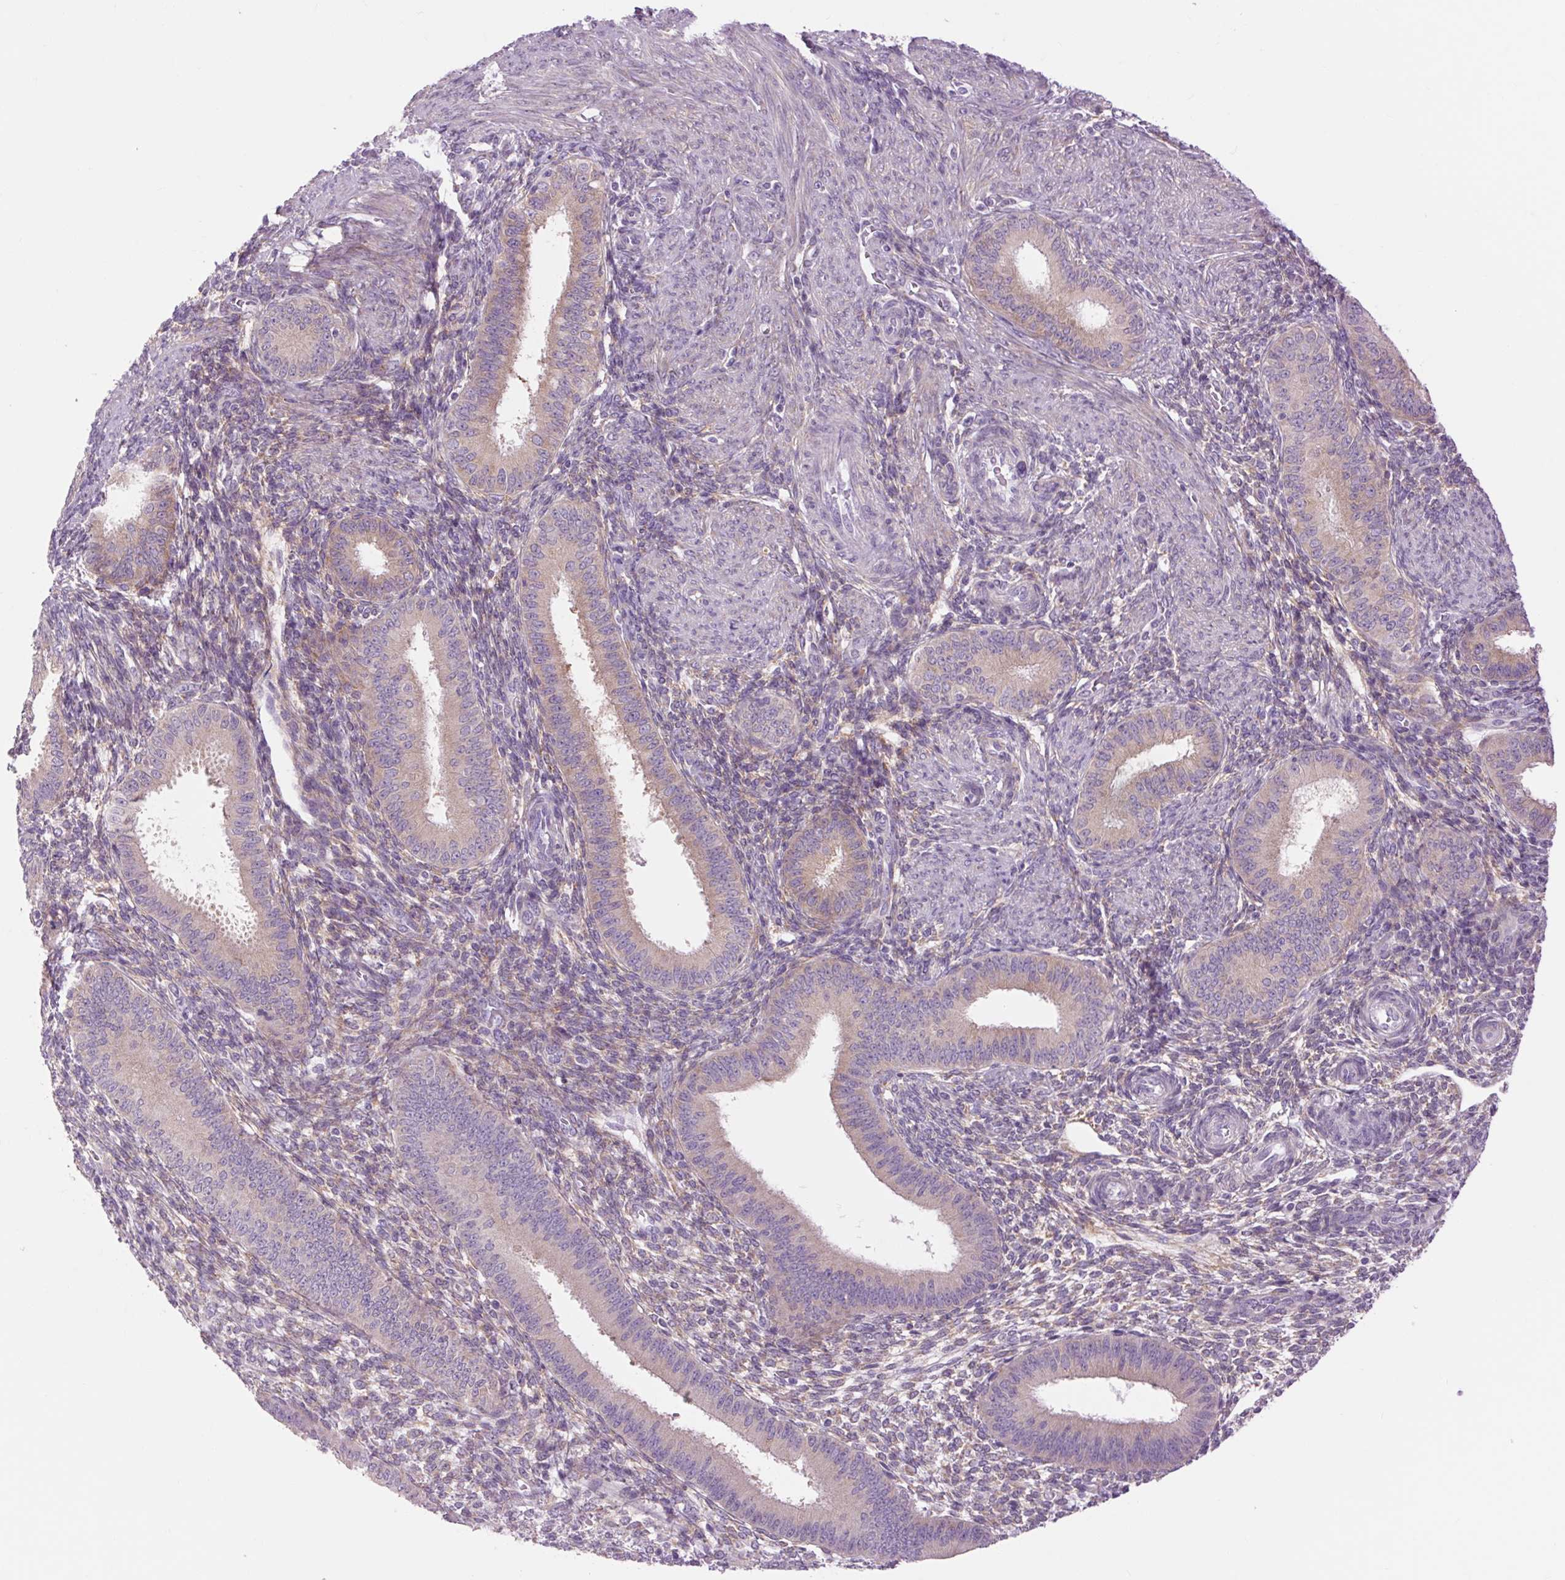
{"staining": {"intensity": "weak", "quantity": "<25%", "location": "cytoplasmic/membranous"}, "tissue": "endometrium", "cell_type": "Cells in endometrial stroma", "image_type": "normal", "snomed": [{"axis": "morphology", "description": "Normal tissue, NOS"}, {"axis": "topography", "description": "Endometrium"}], "caption": "A high-resolution histopathology image shows IHC staining of normal endometrium, which shows no significant positivity in cells in endometrial stroma.", "gene": "SOWAHC", "patient": {"sex": "female", "age": 39}}